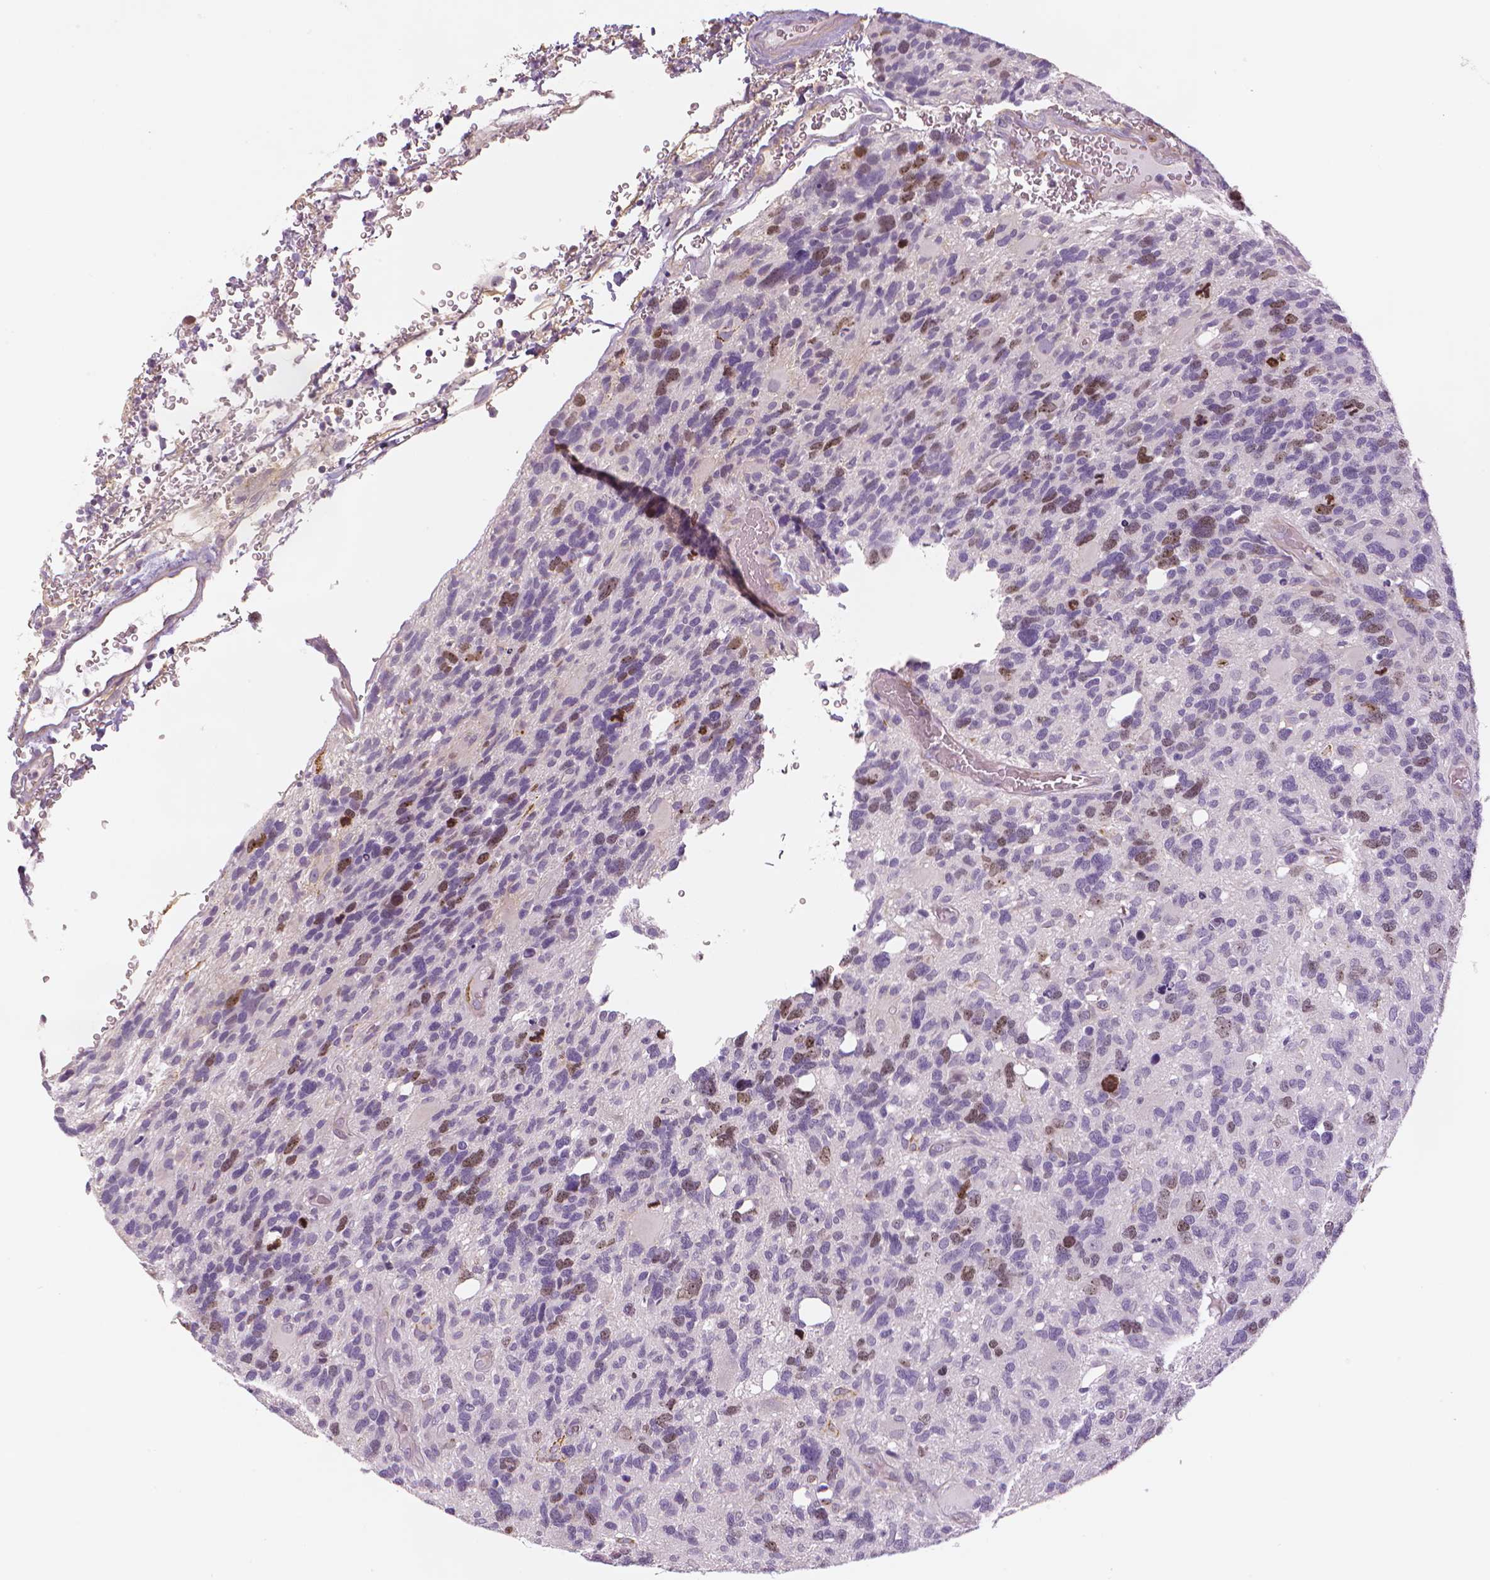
{"staining": {"intensity": "moderate", "quantity": "<25%", "location": "nuclear"}, "tissue": "glioma", "cell_type": "Tumor cells", "image_type": "cancer", "snomed": [{"axis": "morphology", "description": "Glioma, malignant, High grade"}, {"axis": "topography", "description": "Brain"}], "caption": "Protein staining of glioma tissue exhibits moderate nuclear positivity in approximately <25% of tumor cells. (IHC, brightfield microscopy, high magnification).", "gene": "MKI67", "patient": {"sex": "male", "age": 49}}